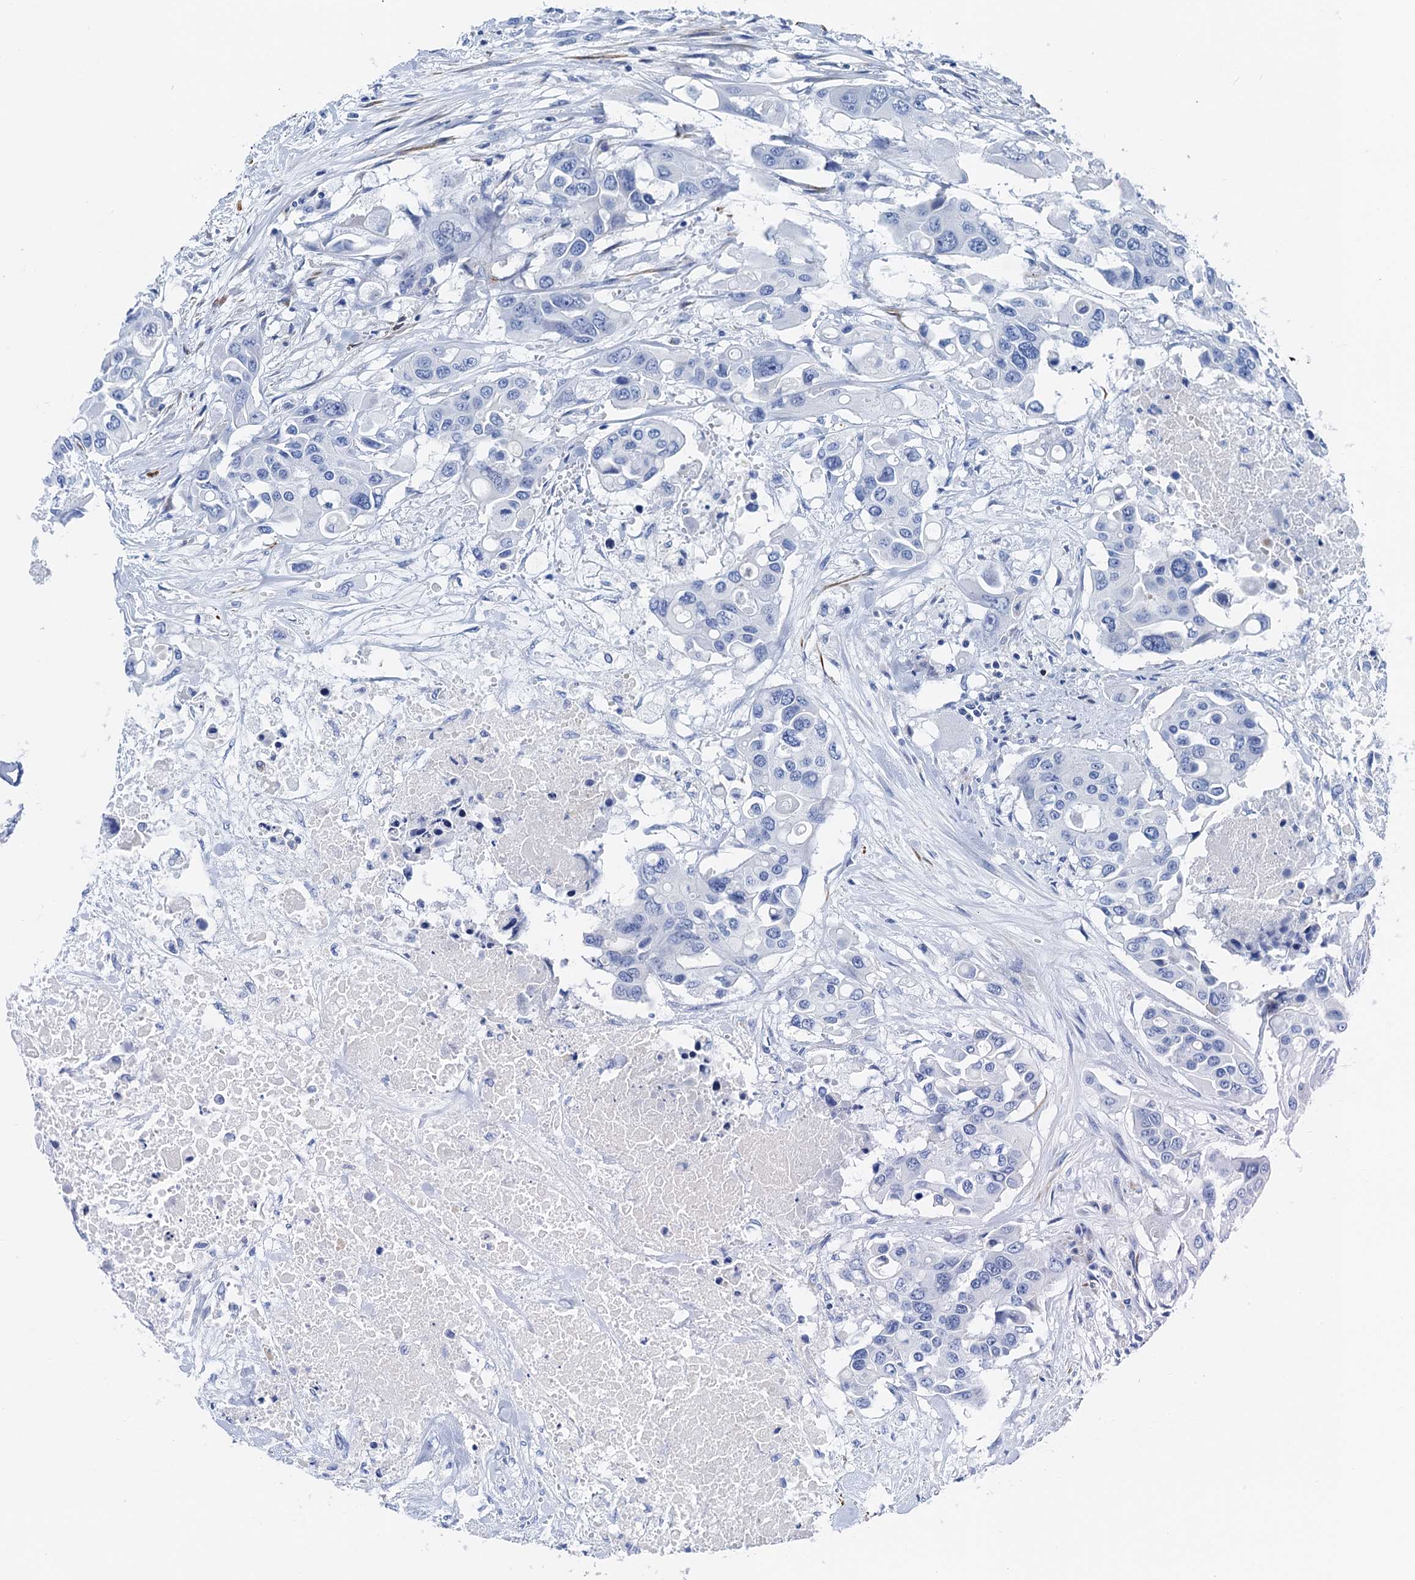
{"staining": {"intensity": "negative", "quantity": "none", "location": "none"}, "tissue": "colorectal cancer", "cell_type": "Tumor cells", "image_type": "cancer", "snomed": [{"axis": "morphology", "description": "Adenocarcinoma, NOS"}, {"axis": "topography", "description": "Colon"}], "caption": "A histopathology image of human colorectal adenocarcinoma is negative for staining in tumor cells.", "gene": "NLRP10", "patient": {"sex": "male", "age": 77}}